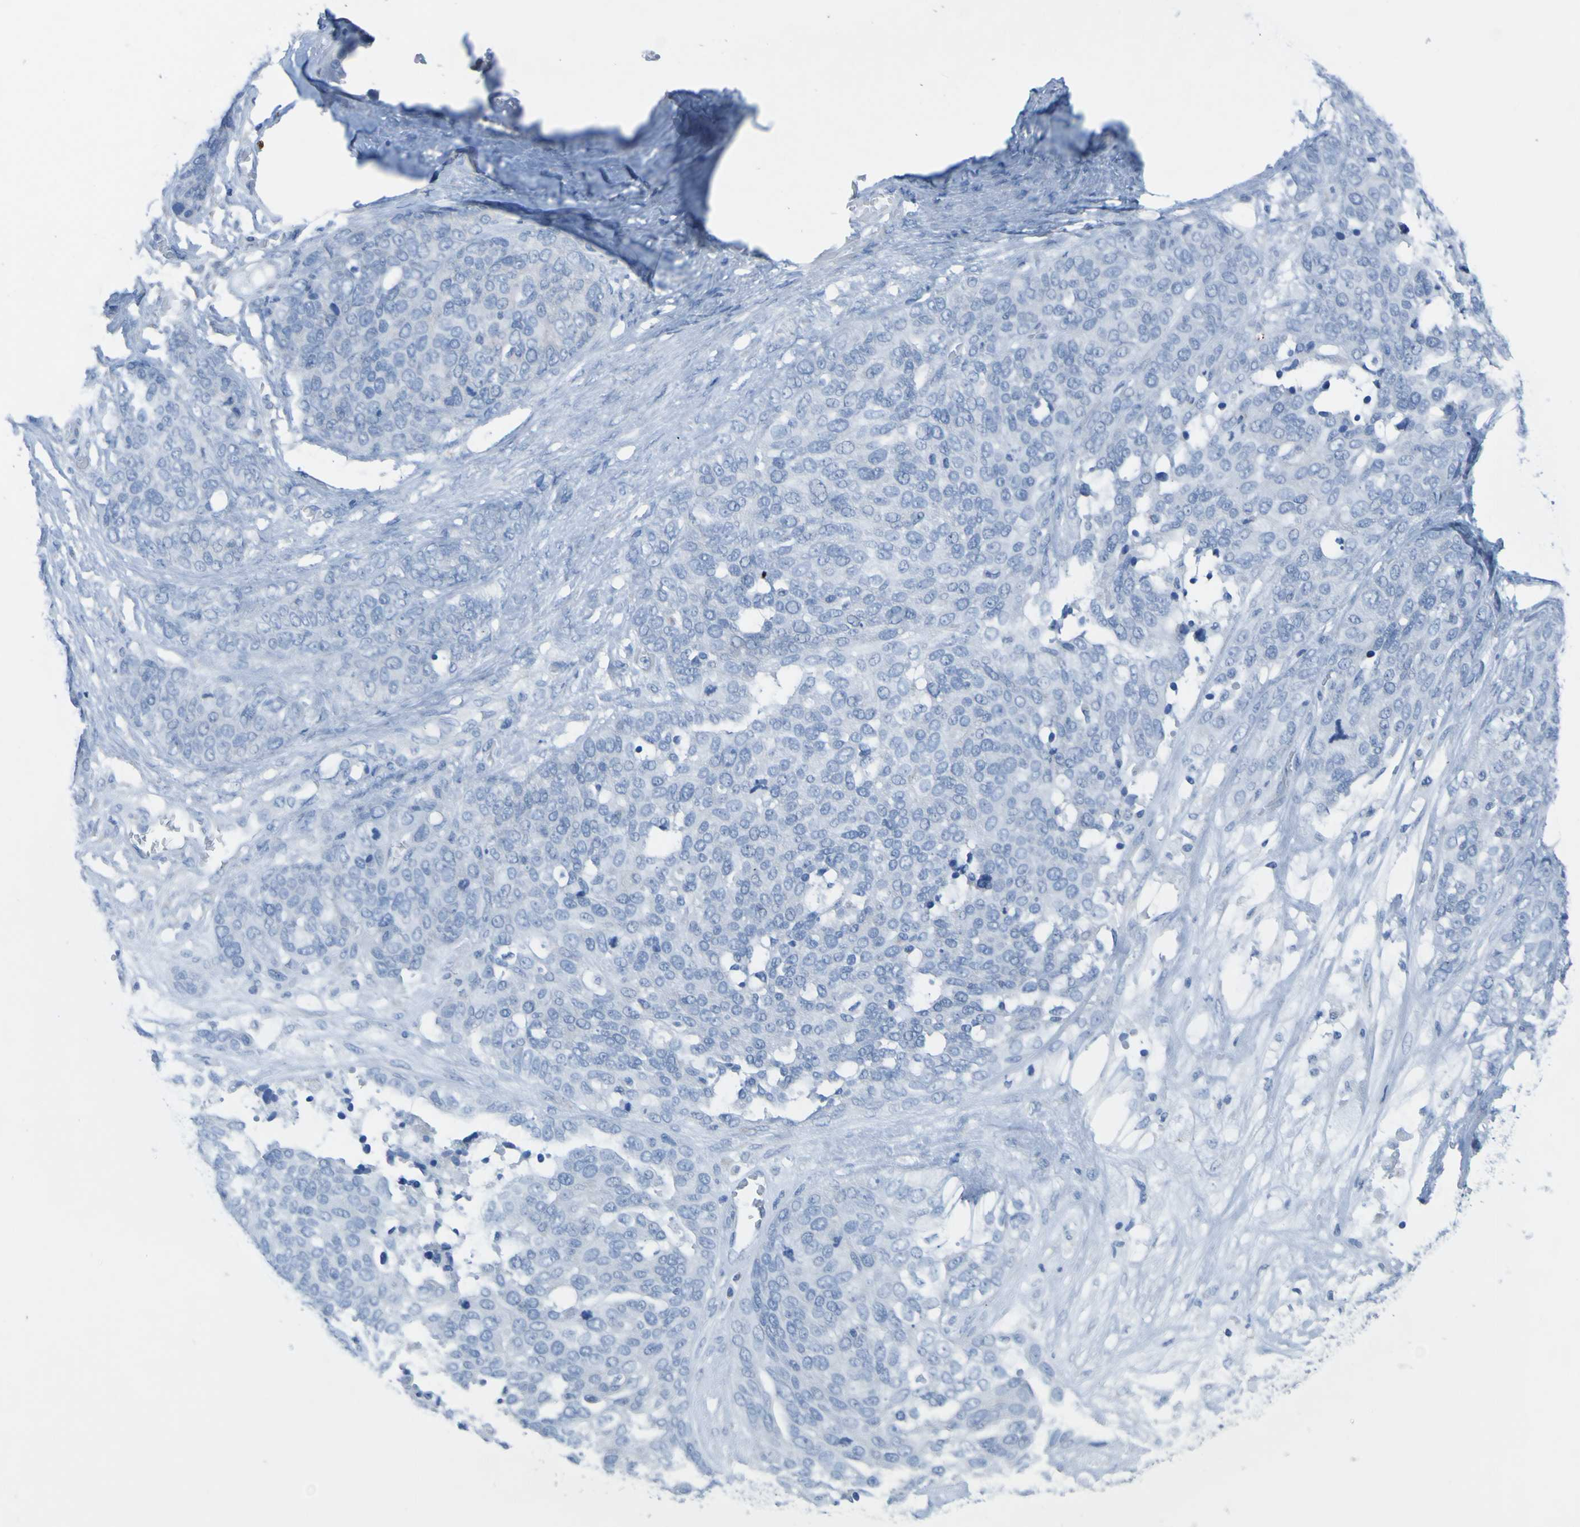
{"staining": {"intensity": "negative", "quantity": "none", "location": "none"}, "tissue": "ovarian cancer", "cell_type": "Tumor cells", "image_type": "cancer", "snomed": [{"axis": "morphology", "description": "Cystadenocarcinoma, serous, NOS"}, {"axis": "topography", "description": "Ovary"}], "caption": "This is a image of IHC staining of ovarian cancer, which shows no staining in tumor cells.", "gene": "ACMSD", "patient": {"sex": "female", "age": 44}}